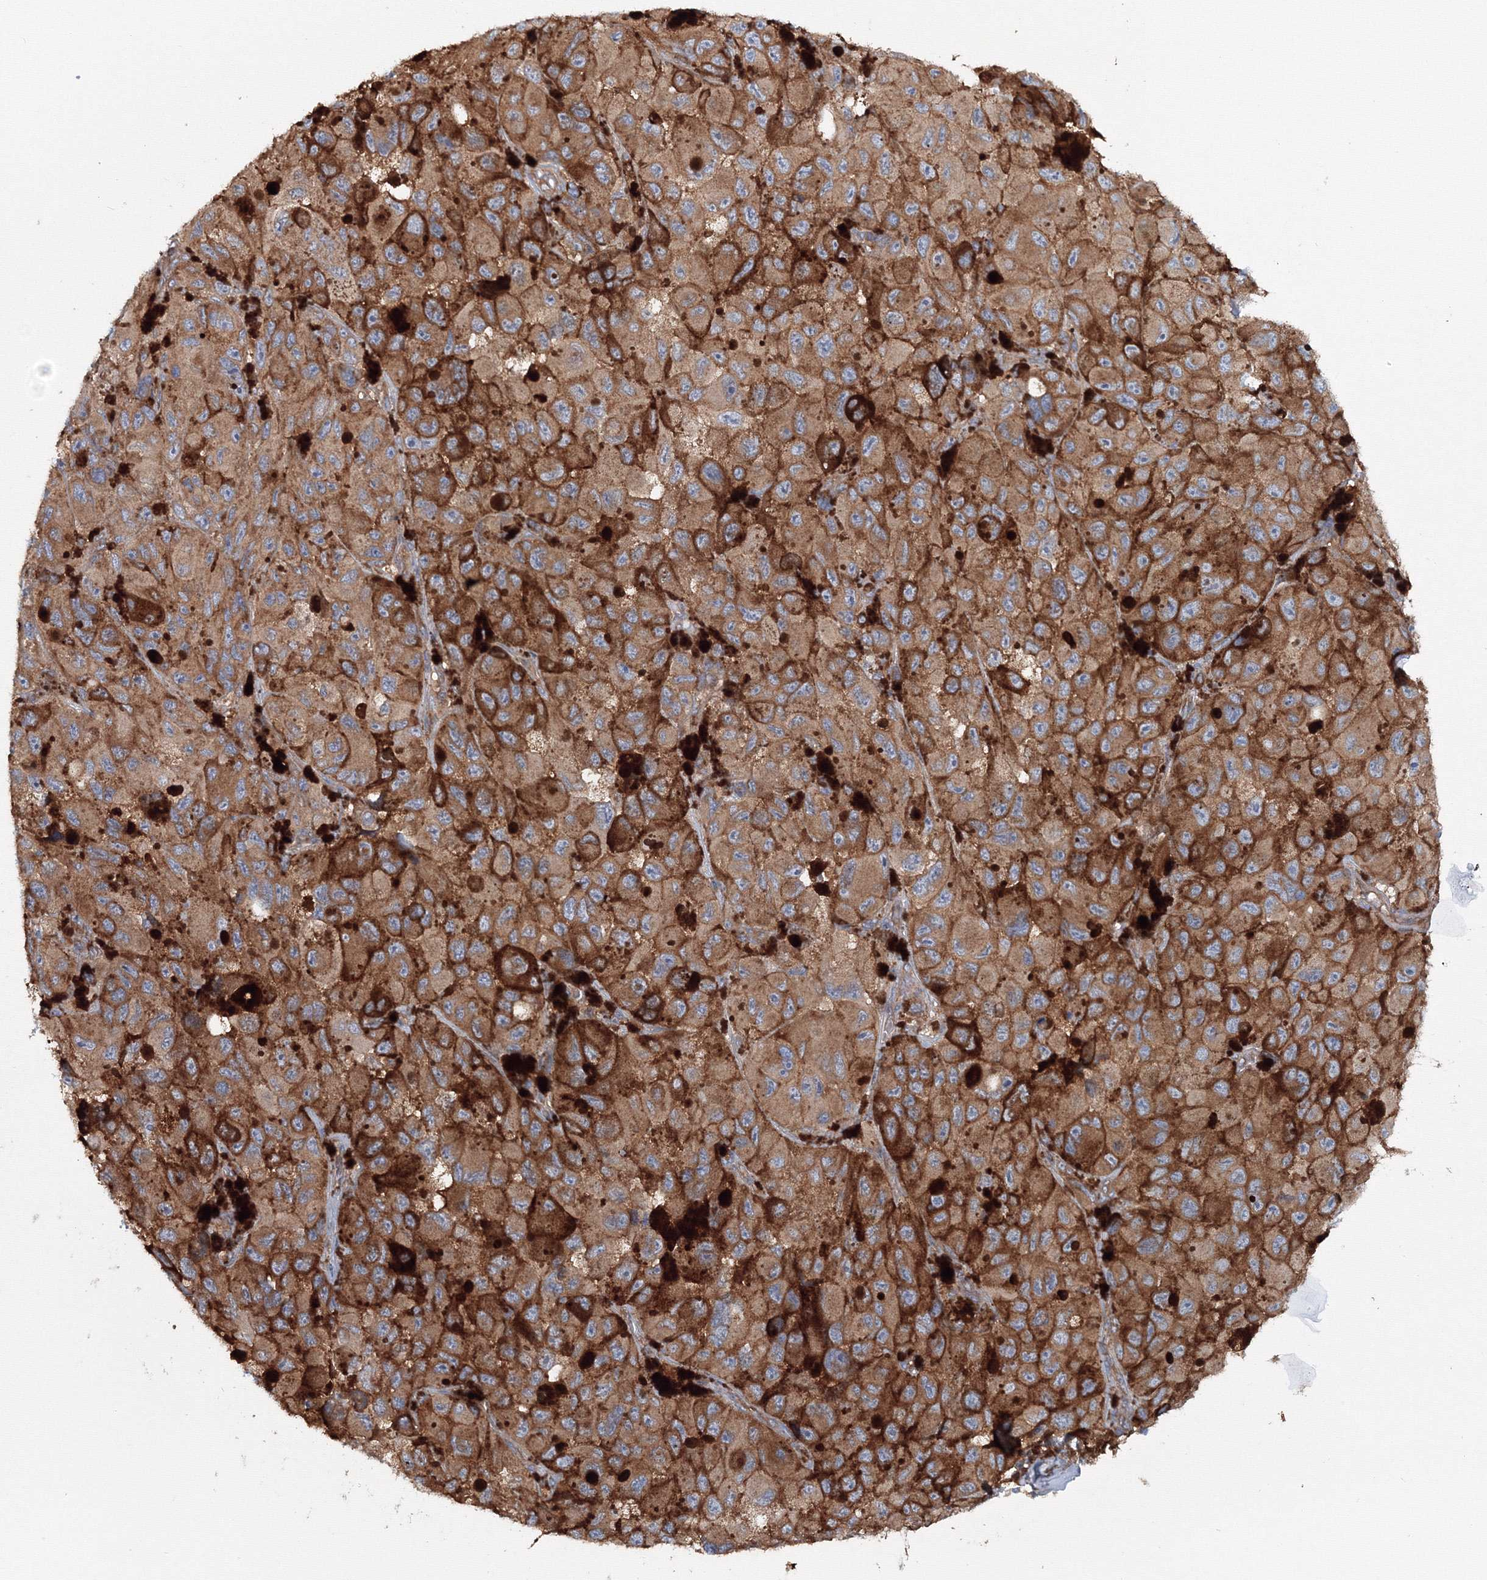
{"staining": {"intensity": "moderate", "quantity": ">75%", "location": "cytoplasmic/membranous"}, "tissue": "melanoma", "cell_type": "Tumor cells", "image_type": "cancer", "snomed": [{"axis": "morphology", "description": "Malignant melanoma, NOS"}, {"axis": "topography", "description": "Skin"}], "caption": "IHC image of neoplastic tissue: human melanoma stained using immunohistochemistry (IHC) exhibits medium levels of moderate protein expression localized specifically in the cytoplasmic/membranous of tumor cells, appearing as a cytoplasmic/membranous brown color.", "gene": "EXOC1", "patient": {"sex": "female", "age": 73}}